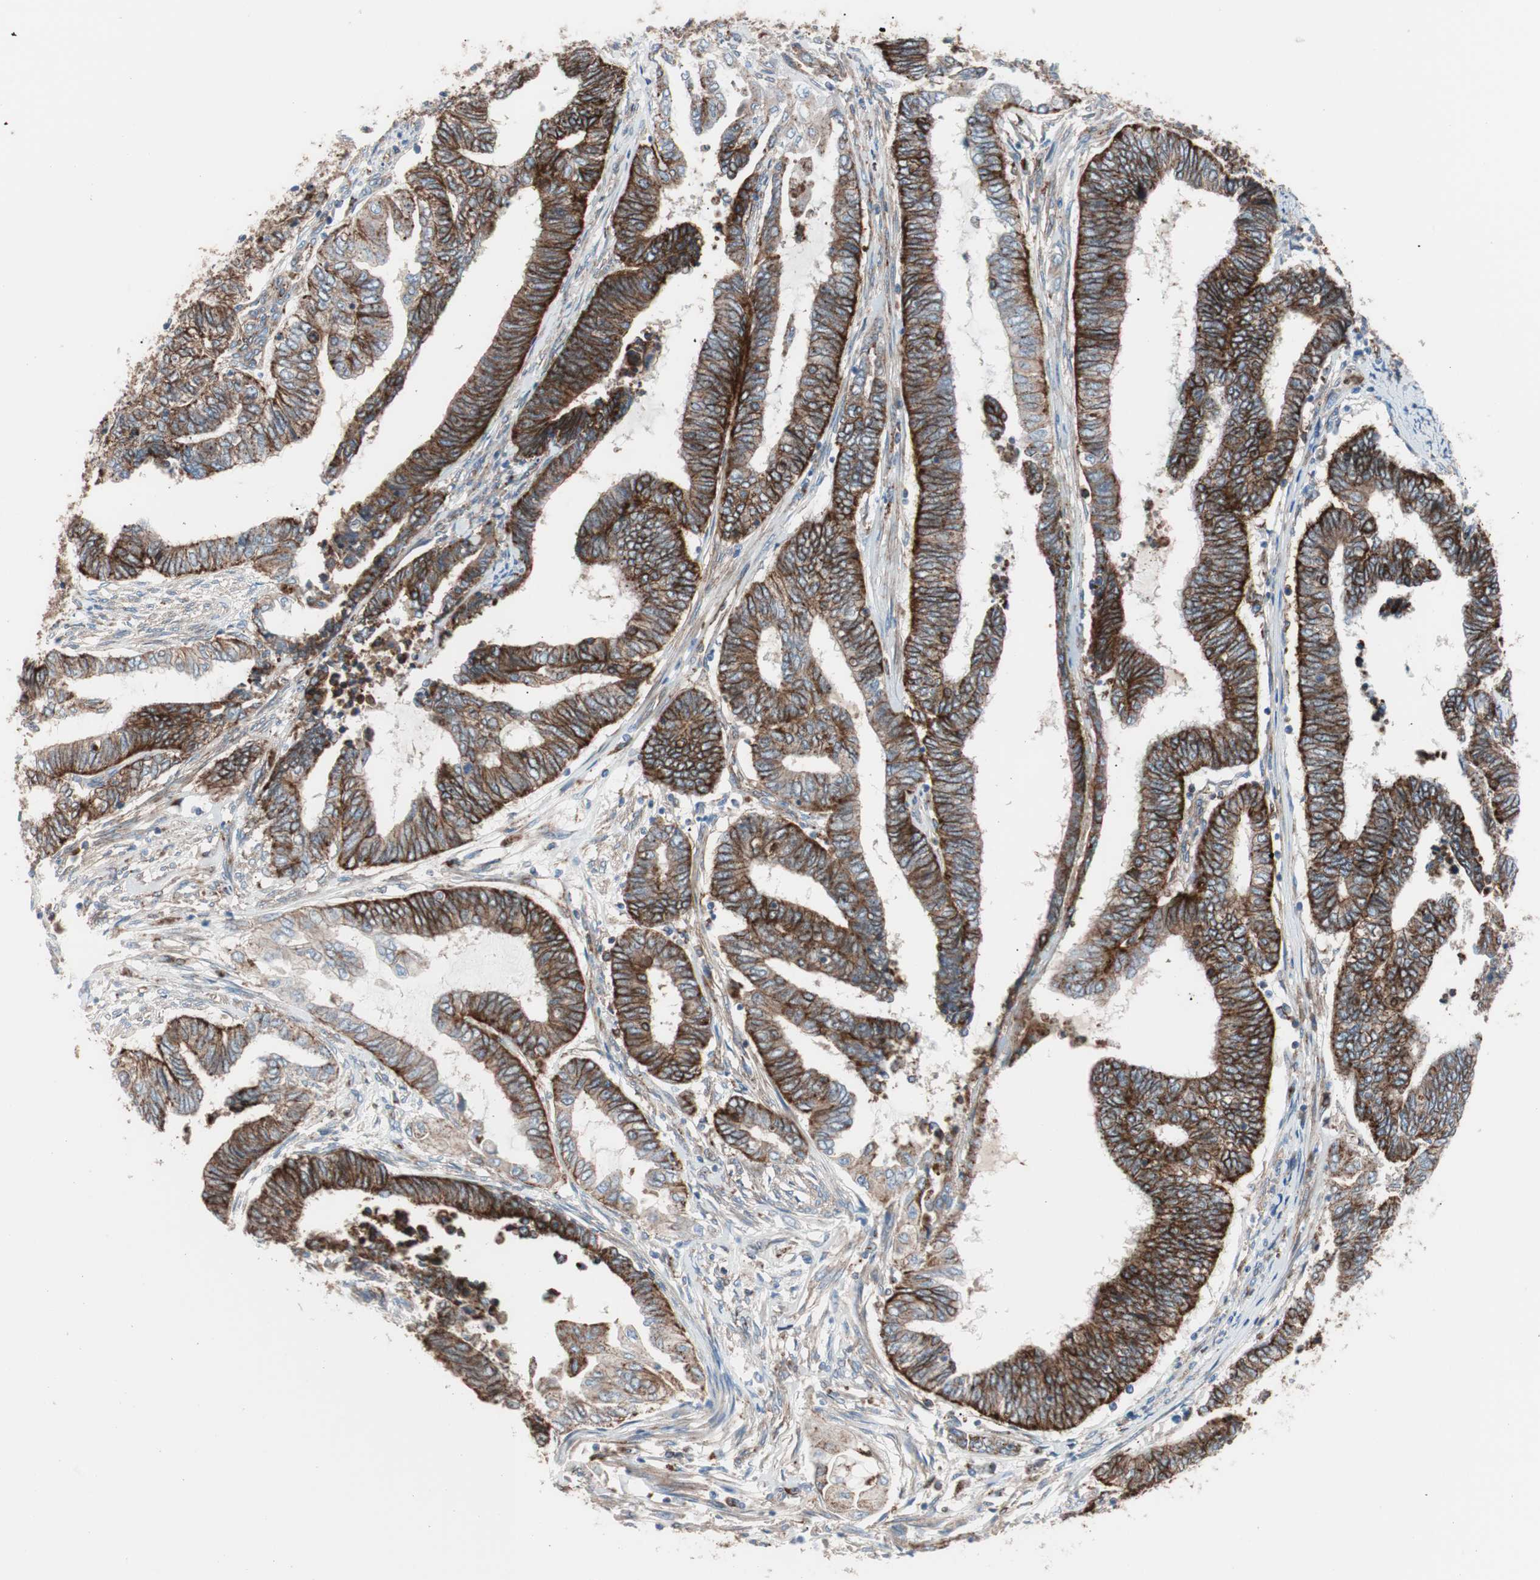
{"staining": {"intensity": "strong", "quantity": ">75%", "location": "cytoplasmic/membranous"}, "tissue": "endometrial cancer", "cell_type": "Tumor cells", "image_type": "cancer", "snomed": [{"axis": "morphology", "description": "Adenocarcinoma, NOS"}, {"axis": "topography", "description": "Uterus"}, {"axis": "topography", "description": "Endometrium"}], "caption": "Endometrial cancer (adenocarcinoma) was stained to show a protein in brown. There is high levels of strong cytoplasmic/membranous staining in about >75% of tumor cells.", "gene": "FLOT2", "patient": {"sex": "female", "age": 70}}